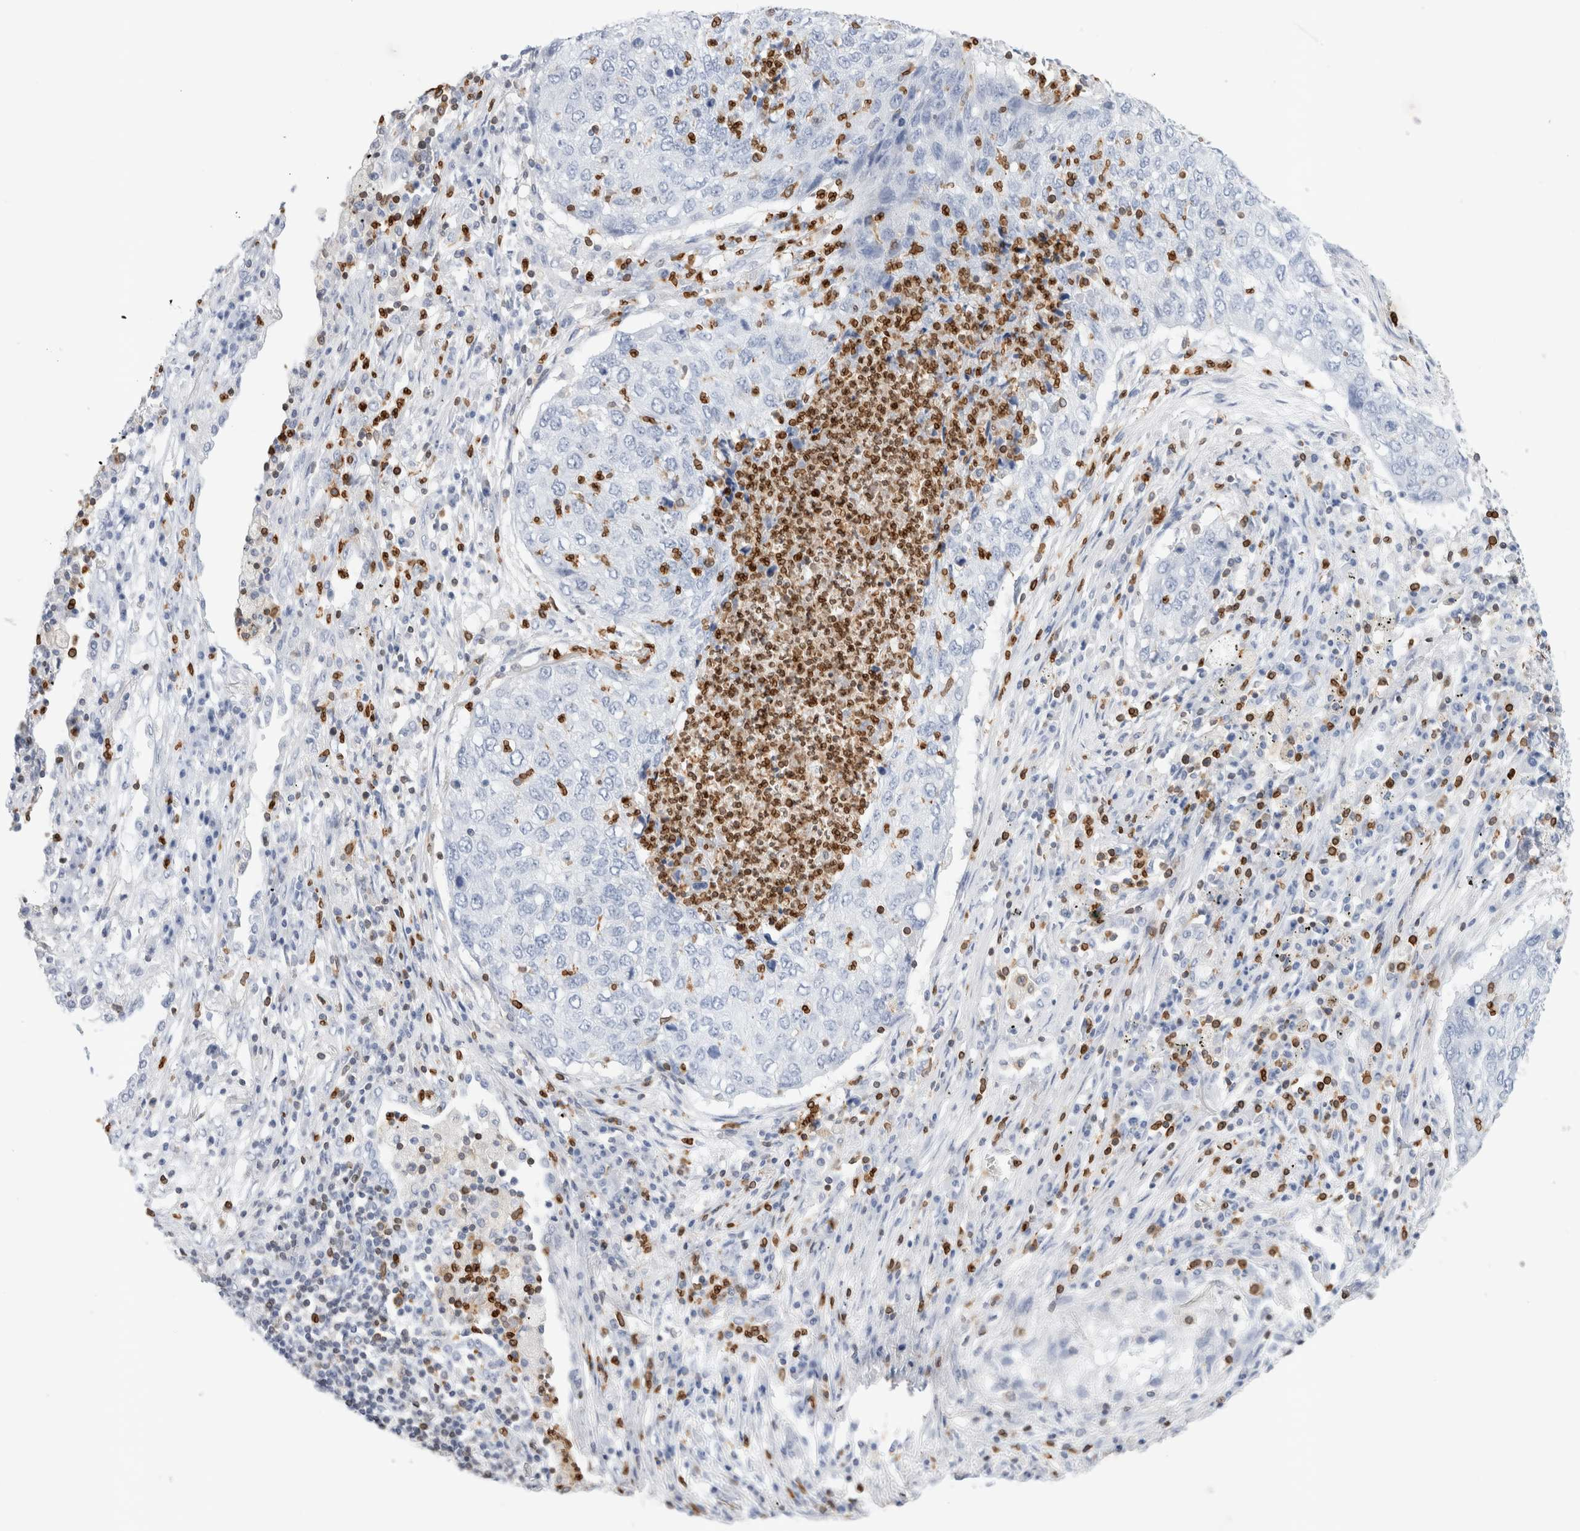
{"staining": {"intensity": "negative", "quantity": "none", "location": "none"}, "tissue": "lung cancer", "cell_type": "Tumor cells", "image_type": "cancer", "snomed": [{"axis": "morphology", "description": "Squamous cell carcinoma, NOS"}, {"axis": "topography", "description": "Lung"}], "caption": "The photomicrograph reveals no significant positivity in tumor cells of lung squamous cell carcinoma.", "gene": "ALOX5AP", "patient": {"sex": "female", "age": 63}}